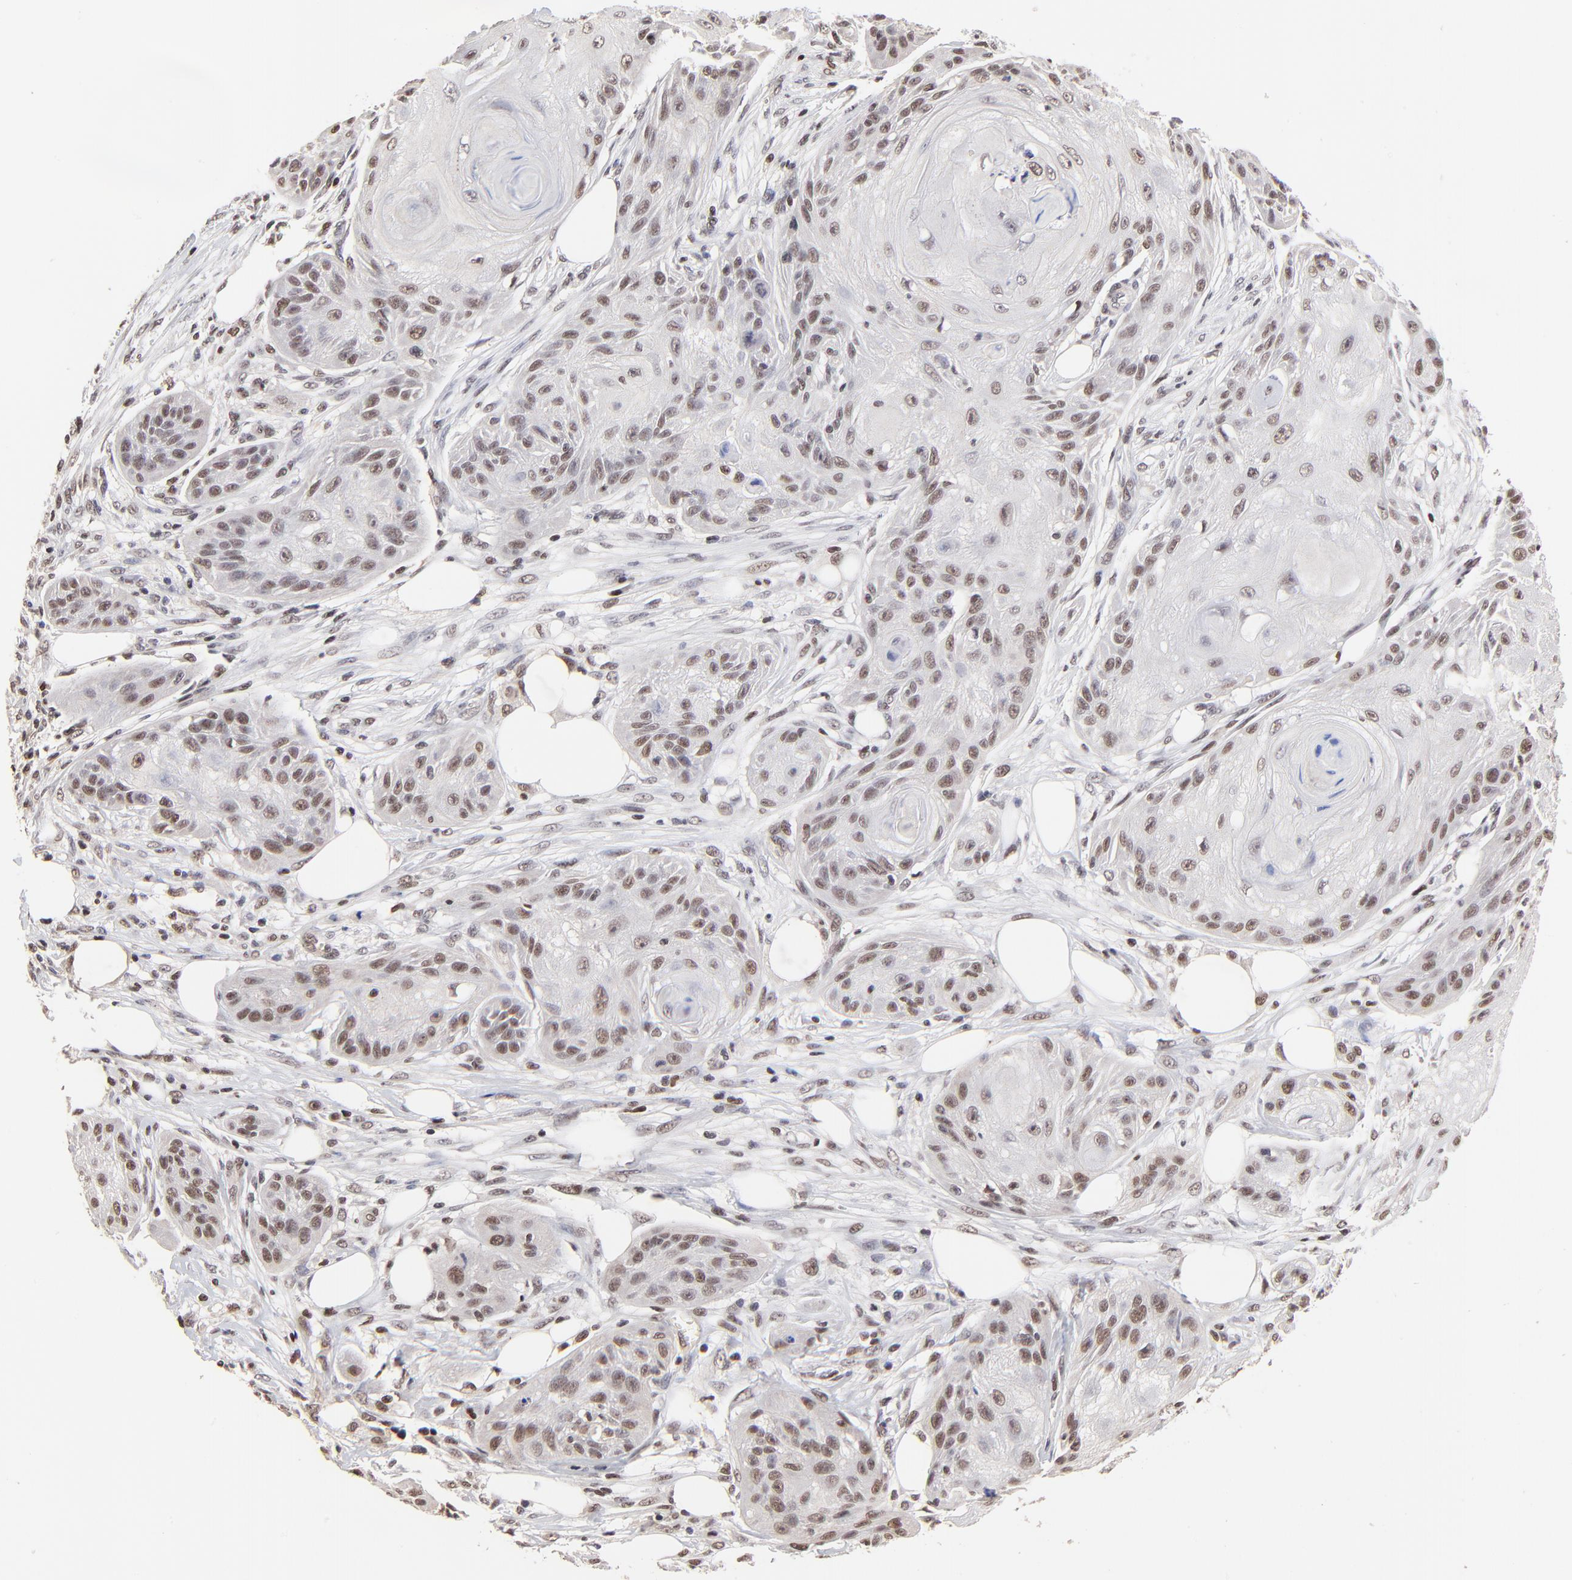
{"staining": {"intensity": "moderate", "quantity": ">75%", "location": "nuclear"}, "tissue": "skin cancer", "cell_type": "Tumor cells", "image_type": "cancer", "snomed": [{"axis": "morphology", "description": "Squamous cell carcinoma, NOS"}, {"axis": "topography", "description": "Skin"}], "caption": "Protein expression analysis of human skin squamous cell carcinoma reveals moderate nuclear expression in about >75% of tumor cells.", "gene": "DSN1", "patient": {"sex": "female", "age": 88}}